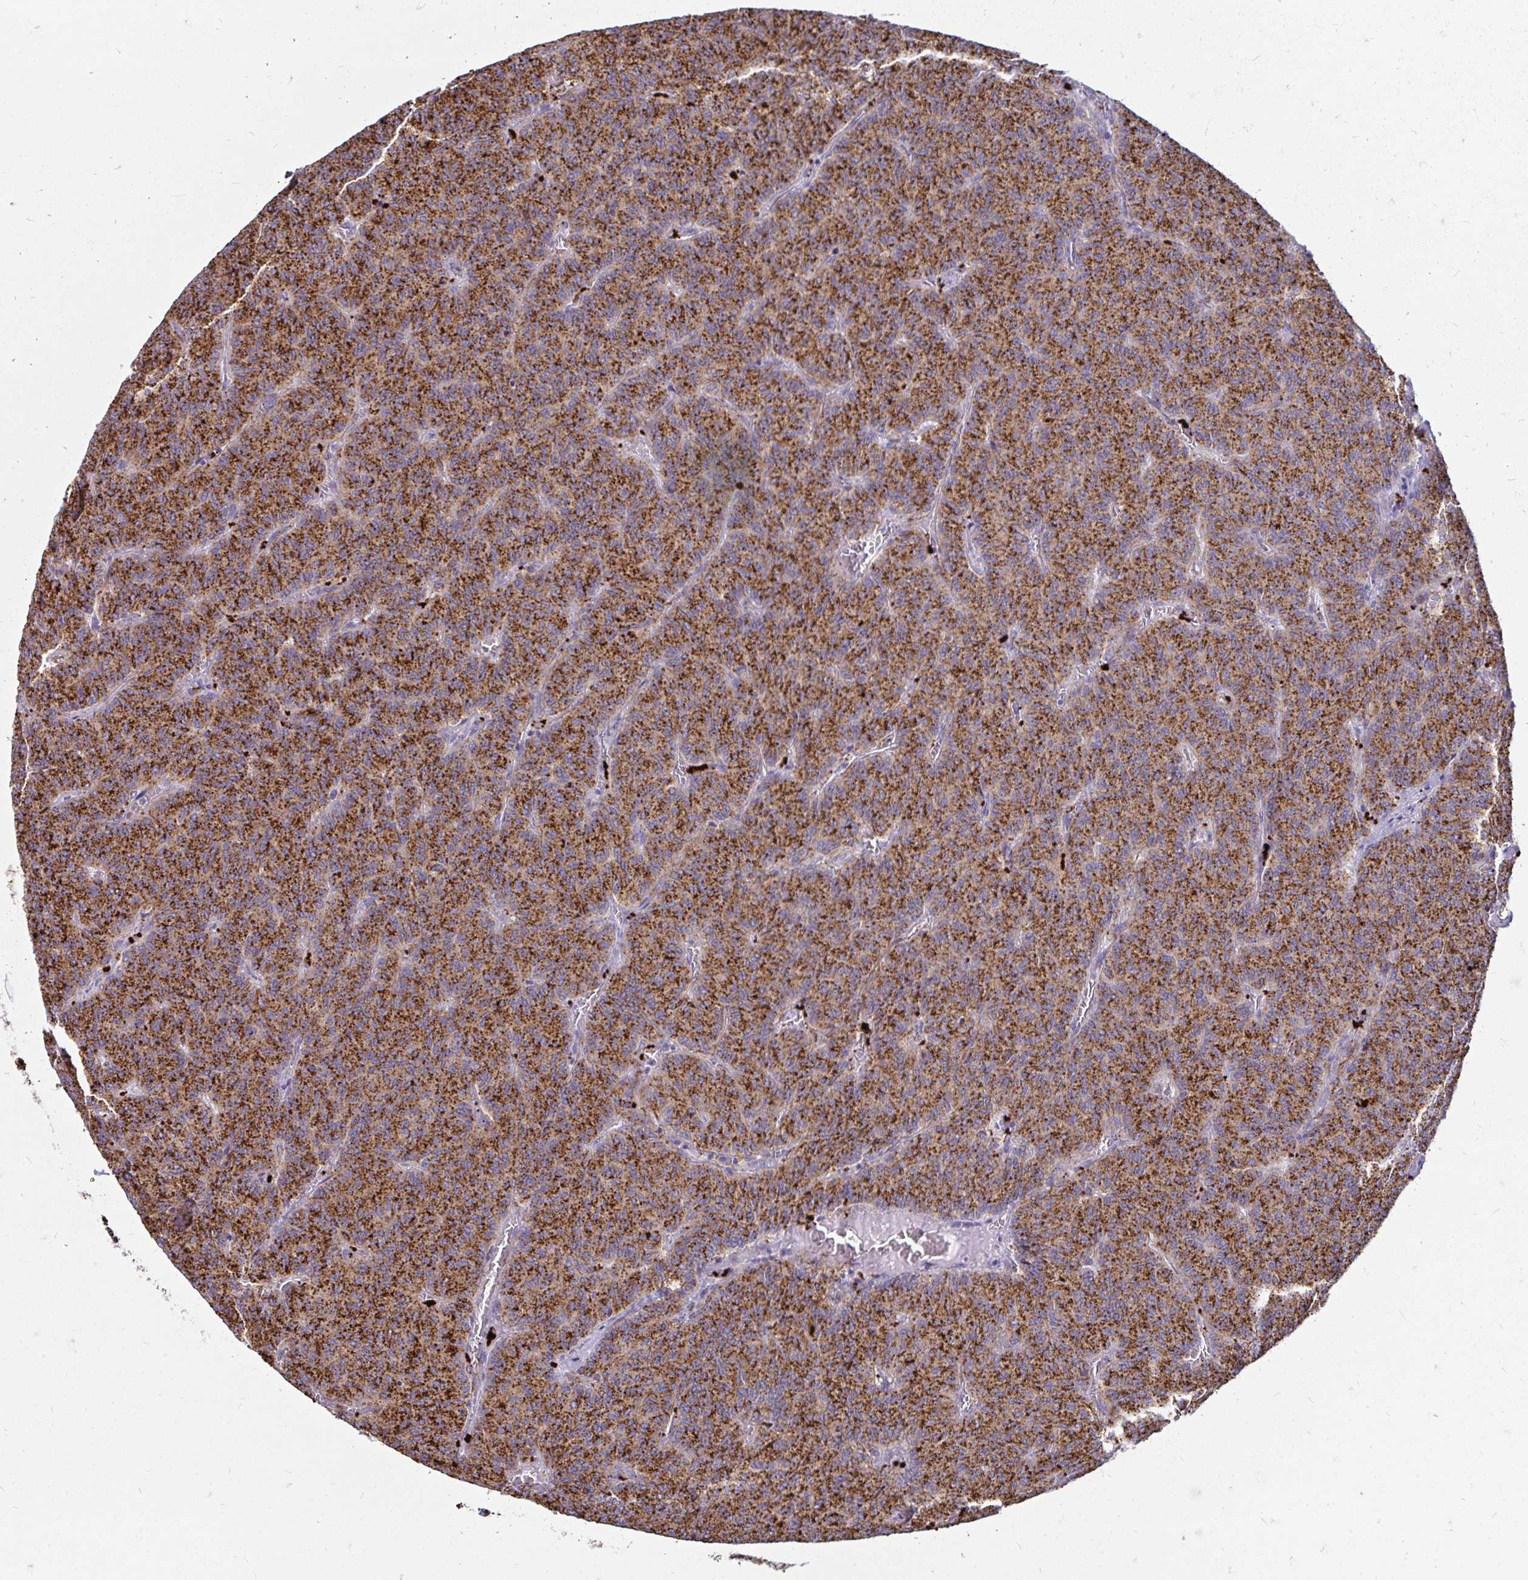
{"staining": {"intensity": "strong", "quantity": ">75%", "location": "cytoplasmic/membranous"}, "tissue": "carcinoid", "cell_type": "Tumor cells", "image_type": "cancer", "snomed": [{"axis": "morphology", "description": "Carcinoid, malignant, NOS"}, {"axis": "topography", "description": "Lung"}], "caption": "Human malignant carcinoid stained for a protein (brown) displays strong cytoplasmic/membranous positive expression in approximately >75% of tumor cells.", "gene": "FUCA1", "patient": {"sex": "male", "age": 61}}